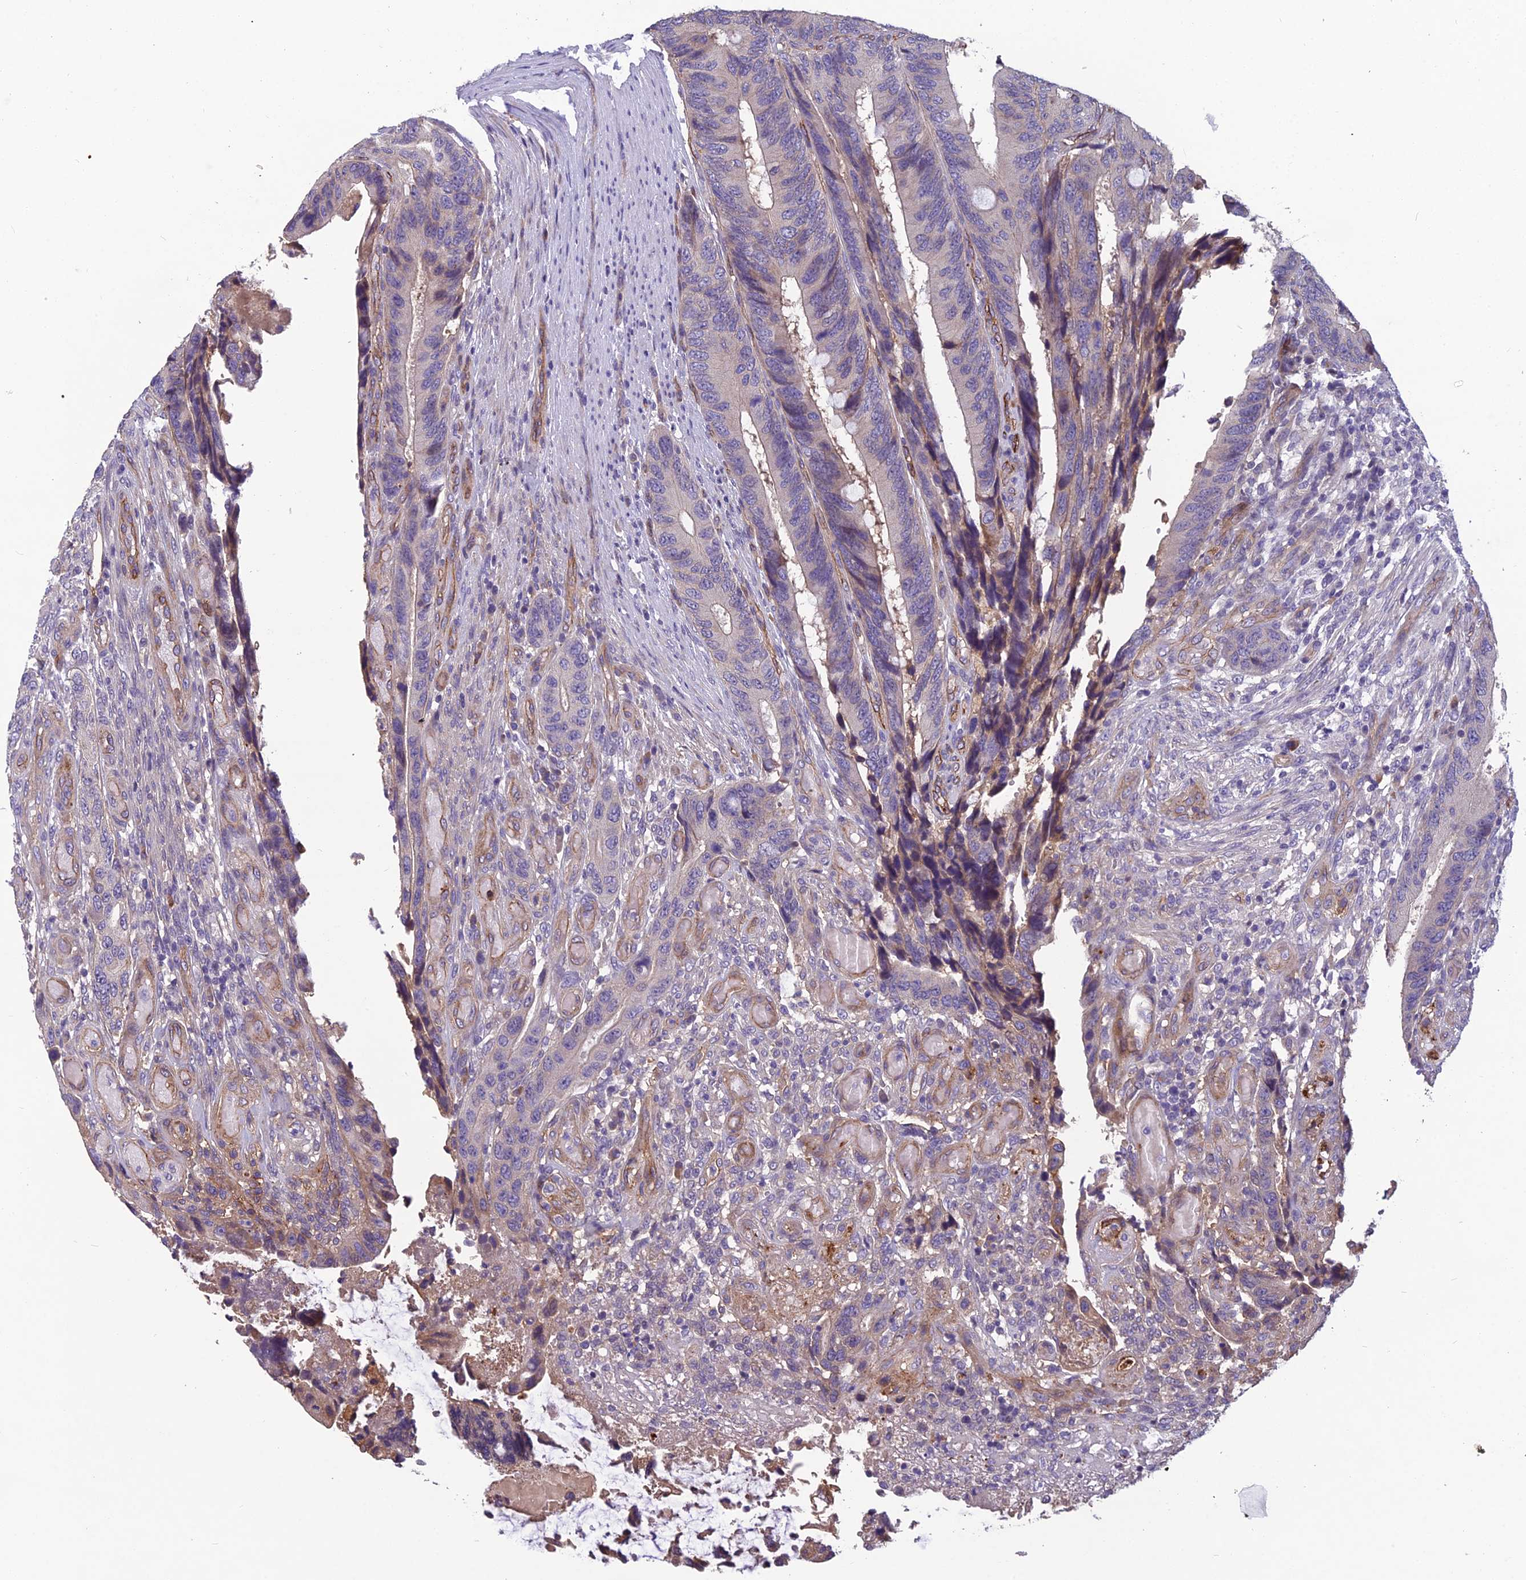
{"staining": {"intensity": "negative", "quantity": "none", "location": "none"}, "tissue": "colorectal cancer", "cell_type": "Tumor cells", "image_type": "cancer", "snomed": [{"axis": "morphology", "description": "Adenocarcinoma, NOS"}, {"axis": "topography", "description": "Colon"}], "caption": "This is a image of IHC staining of colorectal cancer, which shows no expression in tumor cells. (DAB (3,3'-diaminobenzidine) IHC with hematoxylin counter stain).", "gene": "TSPAN15", "patient": {"sex": "male", "age": 87}}